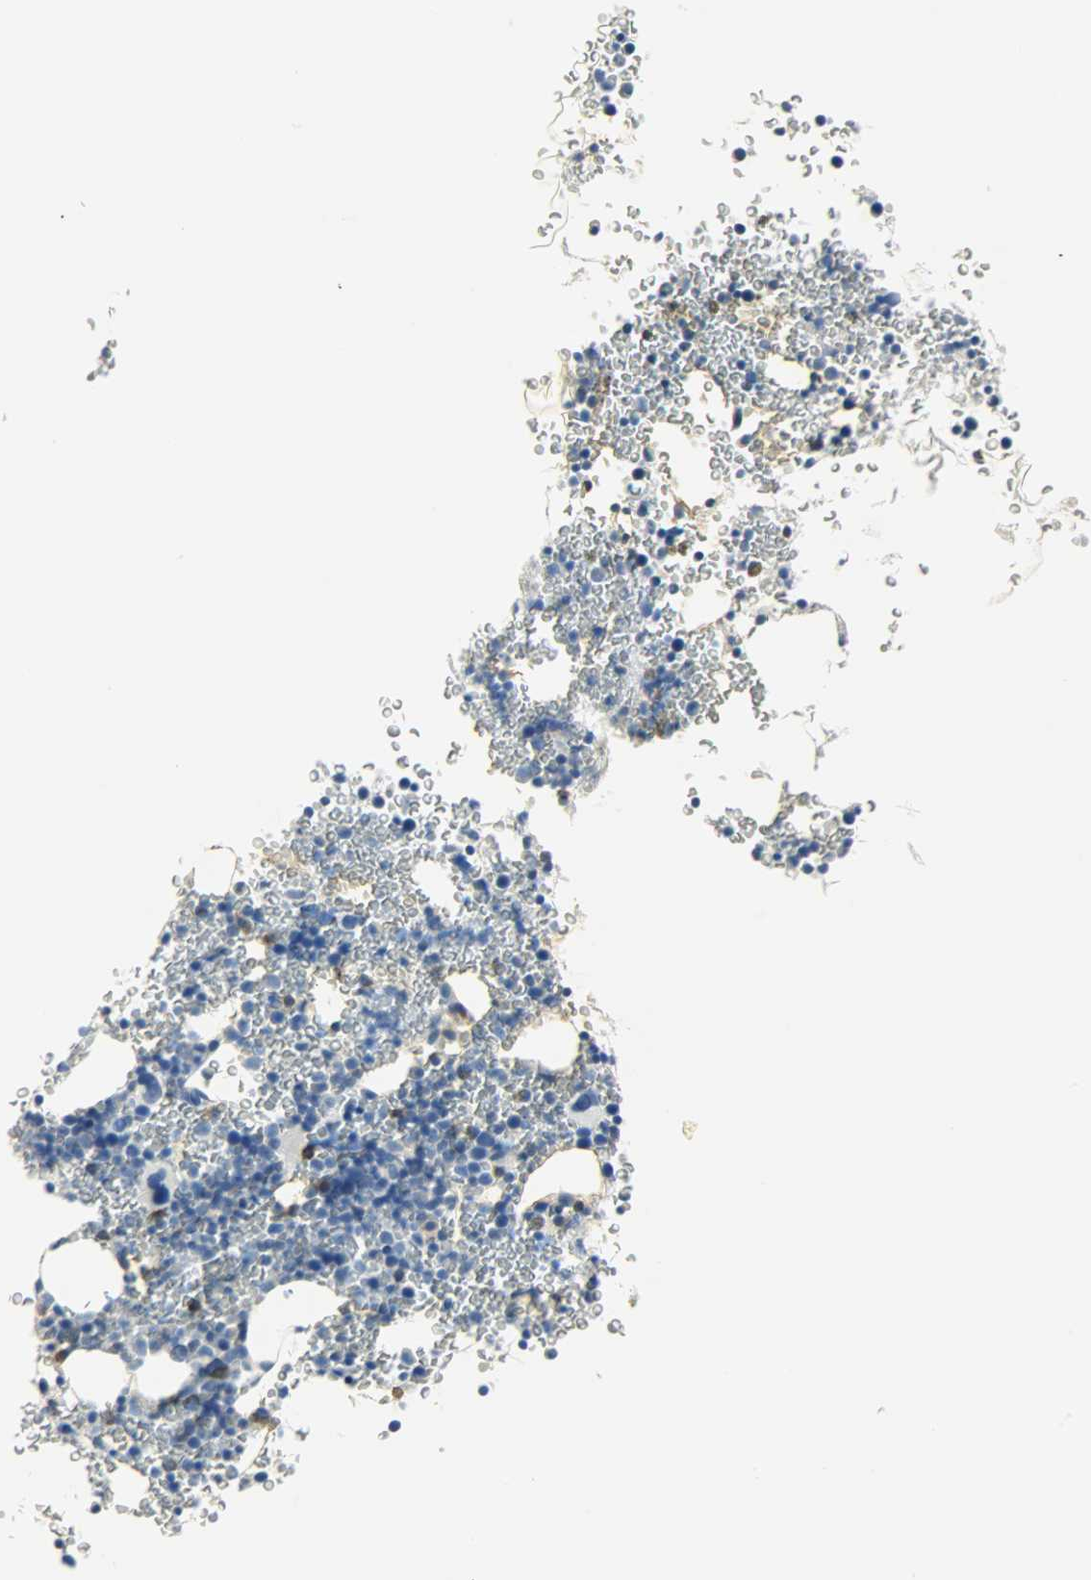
{"staining": {"intensity": "moderate", "quantity": "<25%", "location": "cytoplasmic/membranous"}, "tissue": "bone marrow", "cell_type": "Hematopoietic cells", "image_type": "normal", "snomed": [{"axis": "morphology", "description": "Normal tissue, NOS"}, {"axis": "morphology", "description": "Inflammation, NOS"}, {"axis": "topography", "description": "Bone marrow"}], "caption": "Immunohistochemistry (IHC) (DAB (3,3'-diaminobenzidine)) staining of normal human bone marrow reveals moderate cytoplasmic/membranous protein staining in about <25% of hematopoietic cells. (Stains: DAB in brown, nuclei in blue, Microscopy: brightfield microscopy at high magnification).", "gene": "PTPN6", "patient": {"sex": "male", "age": 22}}